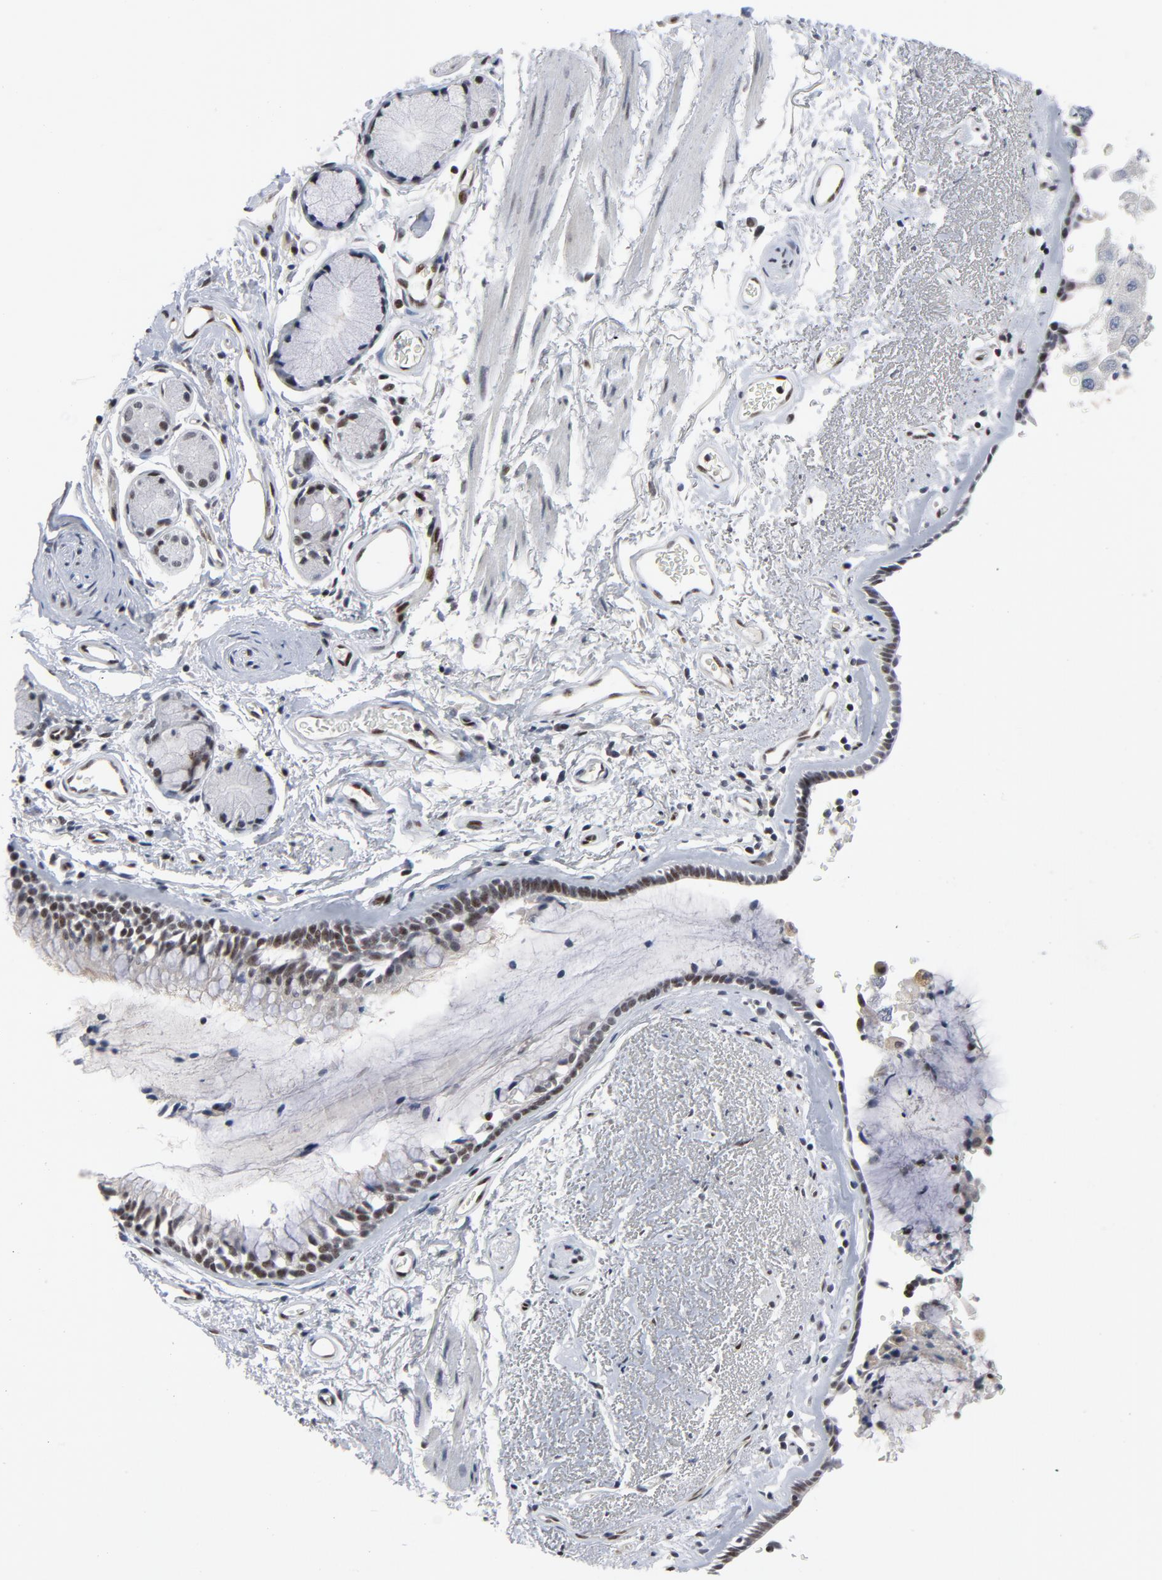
{"staining": {"intensity": "weak", "quantity": "25%-75%", "location": "nuclear"}, "tissue": "bronchus", "cell_type": "Respiratory epithelial cells", "image_type": "normal", "snomed": [{"axis": "morphology", "description": "Normal tissue, NOS"}, {"axis": "morphology", "description": "Adenocarcinoma, NOS"}, {"axis": "topography", "description": "Bronchus"}, {"axis": "topography", "description": "Lung"}], "caption": "Immunohistochemical staining of benign human bronchus demonstrates weak nuclear protein staining in approximately 25%-75% of respiratory epithelial cells.", "gene": "GABPA", "patient": {"sex": "male", "age": 71}}